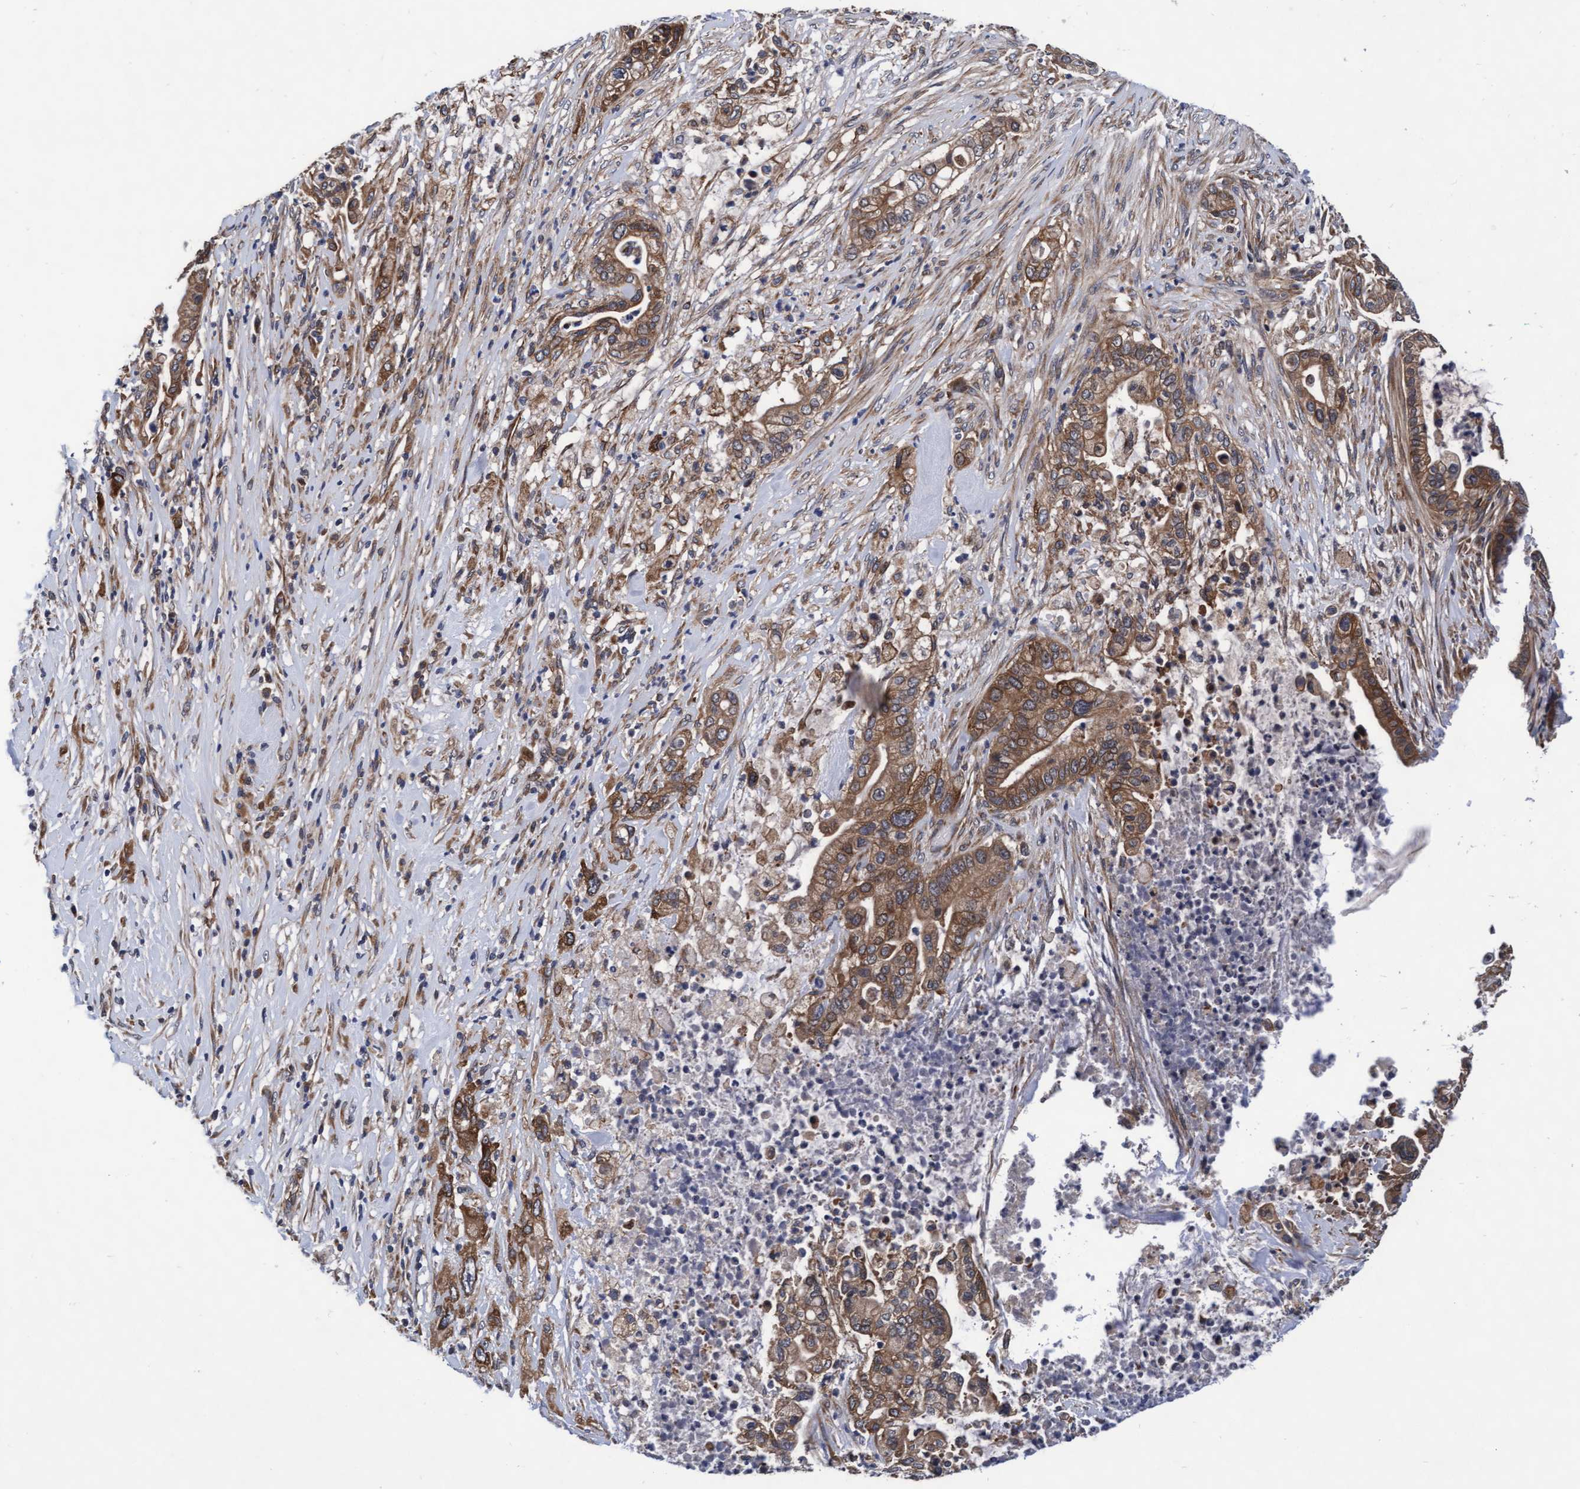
{"staining": {"intensity": "moderate", "quantity": ">75%", "location": "cytoplasmic/membranous"}, "tissue": "pancreatic cancer", "cell_type": "Tumor cells", "image_type": "cancer", "snomed": [{"axis": "morphology", "description": "Adenocarcinoma, NOS"}, {"axis": "topography", "description": "Pancreas"}], "caption": "Protein analysis of pancreatic cancer tissue reveals moderate cytoplasmic/membranous staining in approximately >75% of tumor cells. (DAB (3,3'-diaminobenzidine) IHC with brightfield microscopy, high magnification).", "gene": "EFCAB13", "patient": {"sex": "male", "age": 69}}